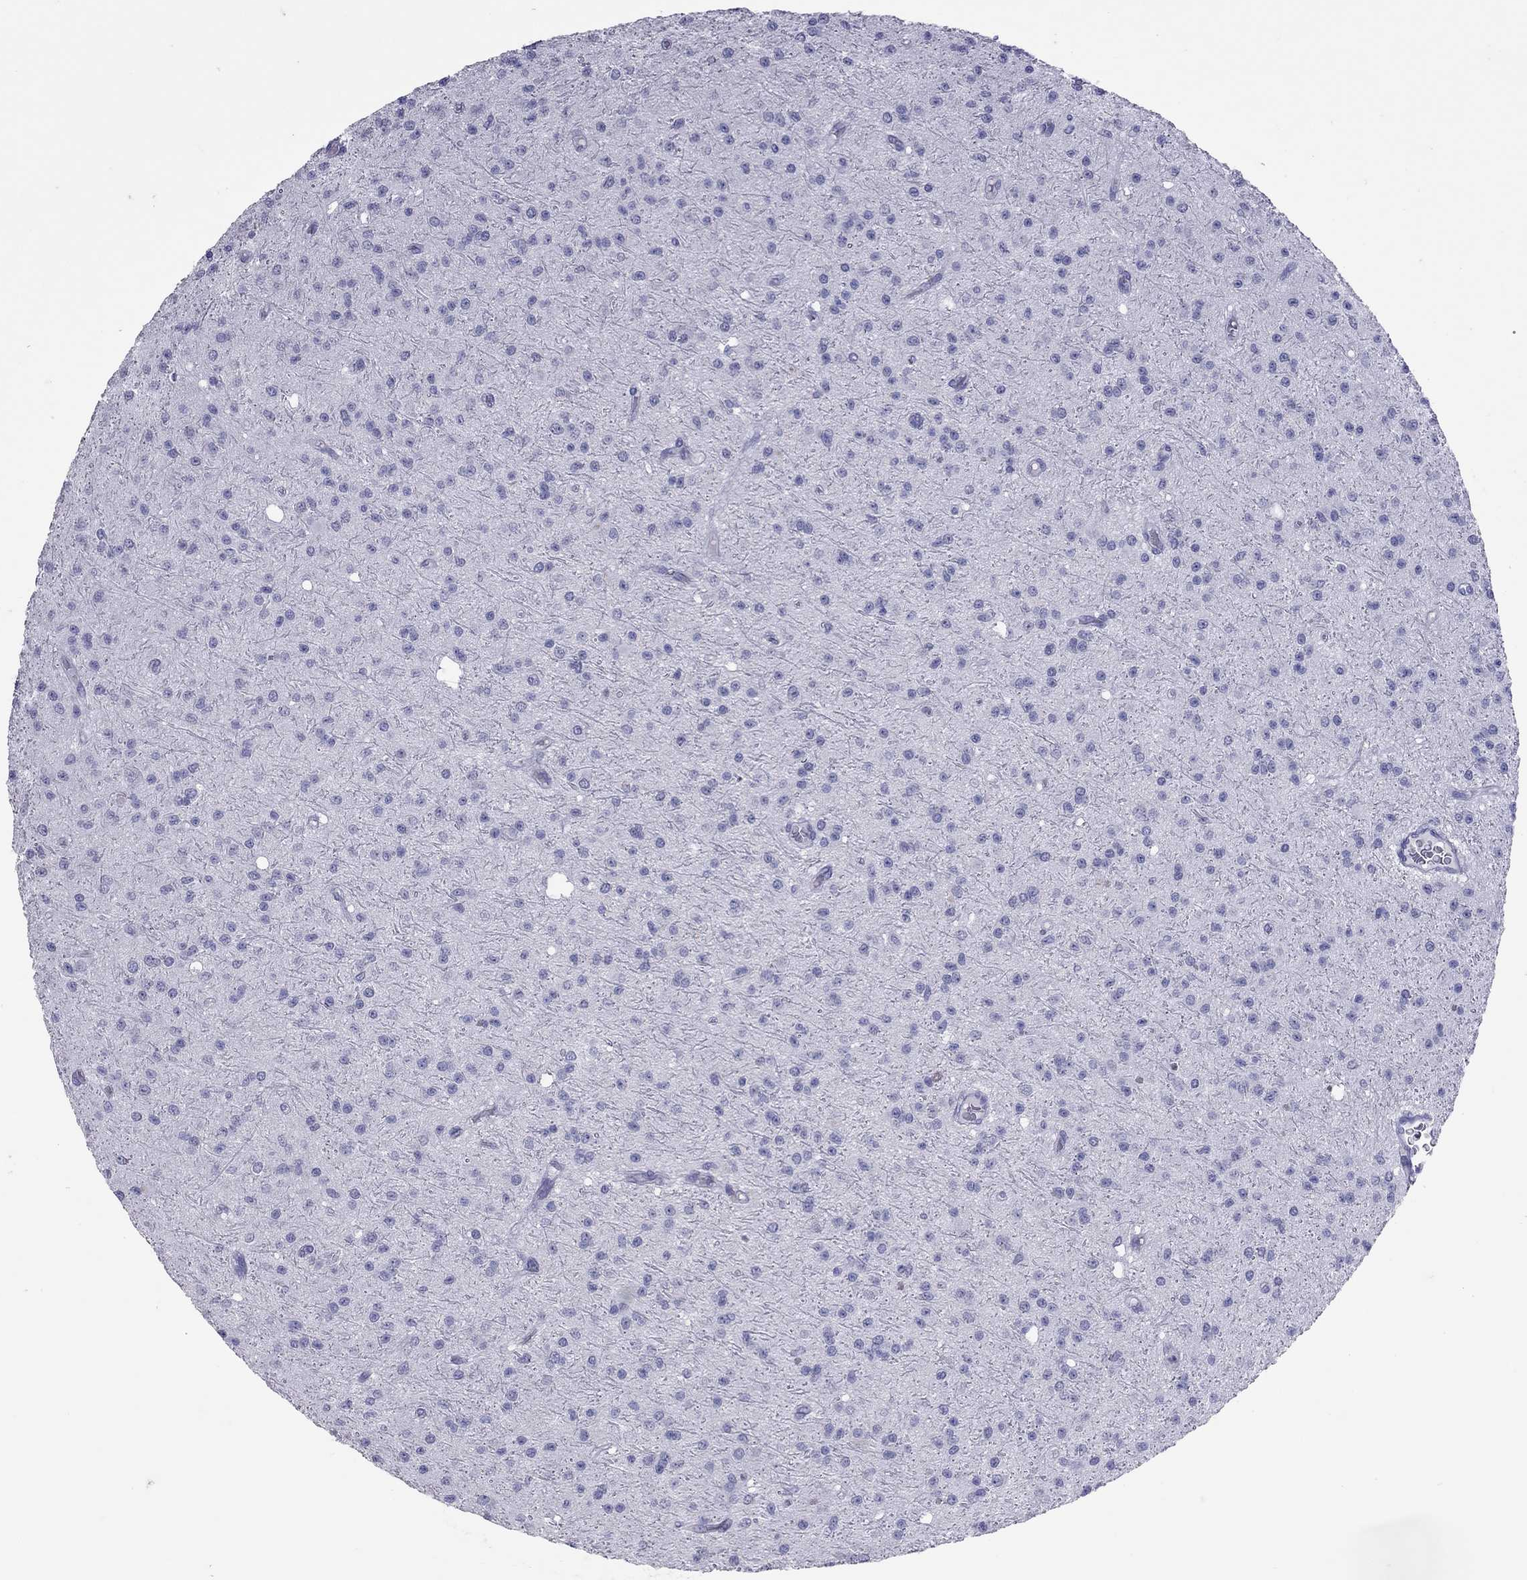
{"staining": {"intensity": "negative", "quantity": "none", "location": "none"}, "tissue": "glioma", "cell_type": "Tumor cells", "image_type": "cancer", "snomed": [{"axis": "morphology", "description": "Glioma, malignant, Low grade"}, {"axis": "topography", "description": "Brain"}], "caption": "Immunohistochemistry photomicrograph of neoplastic tissue: glioma stained with DAB (3,3'-diaminobenzidine) displays no significant protein staining in tumor cells.", "gene": "MUC16", "patient": {"sex": "male", "age": 27}}